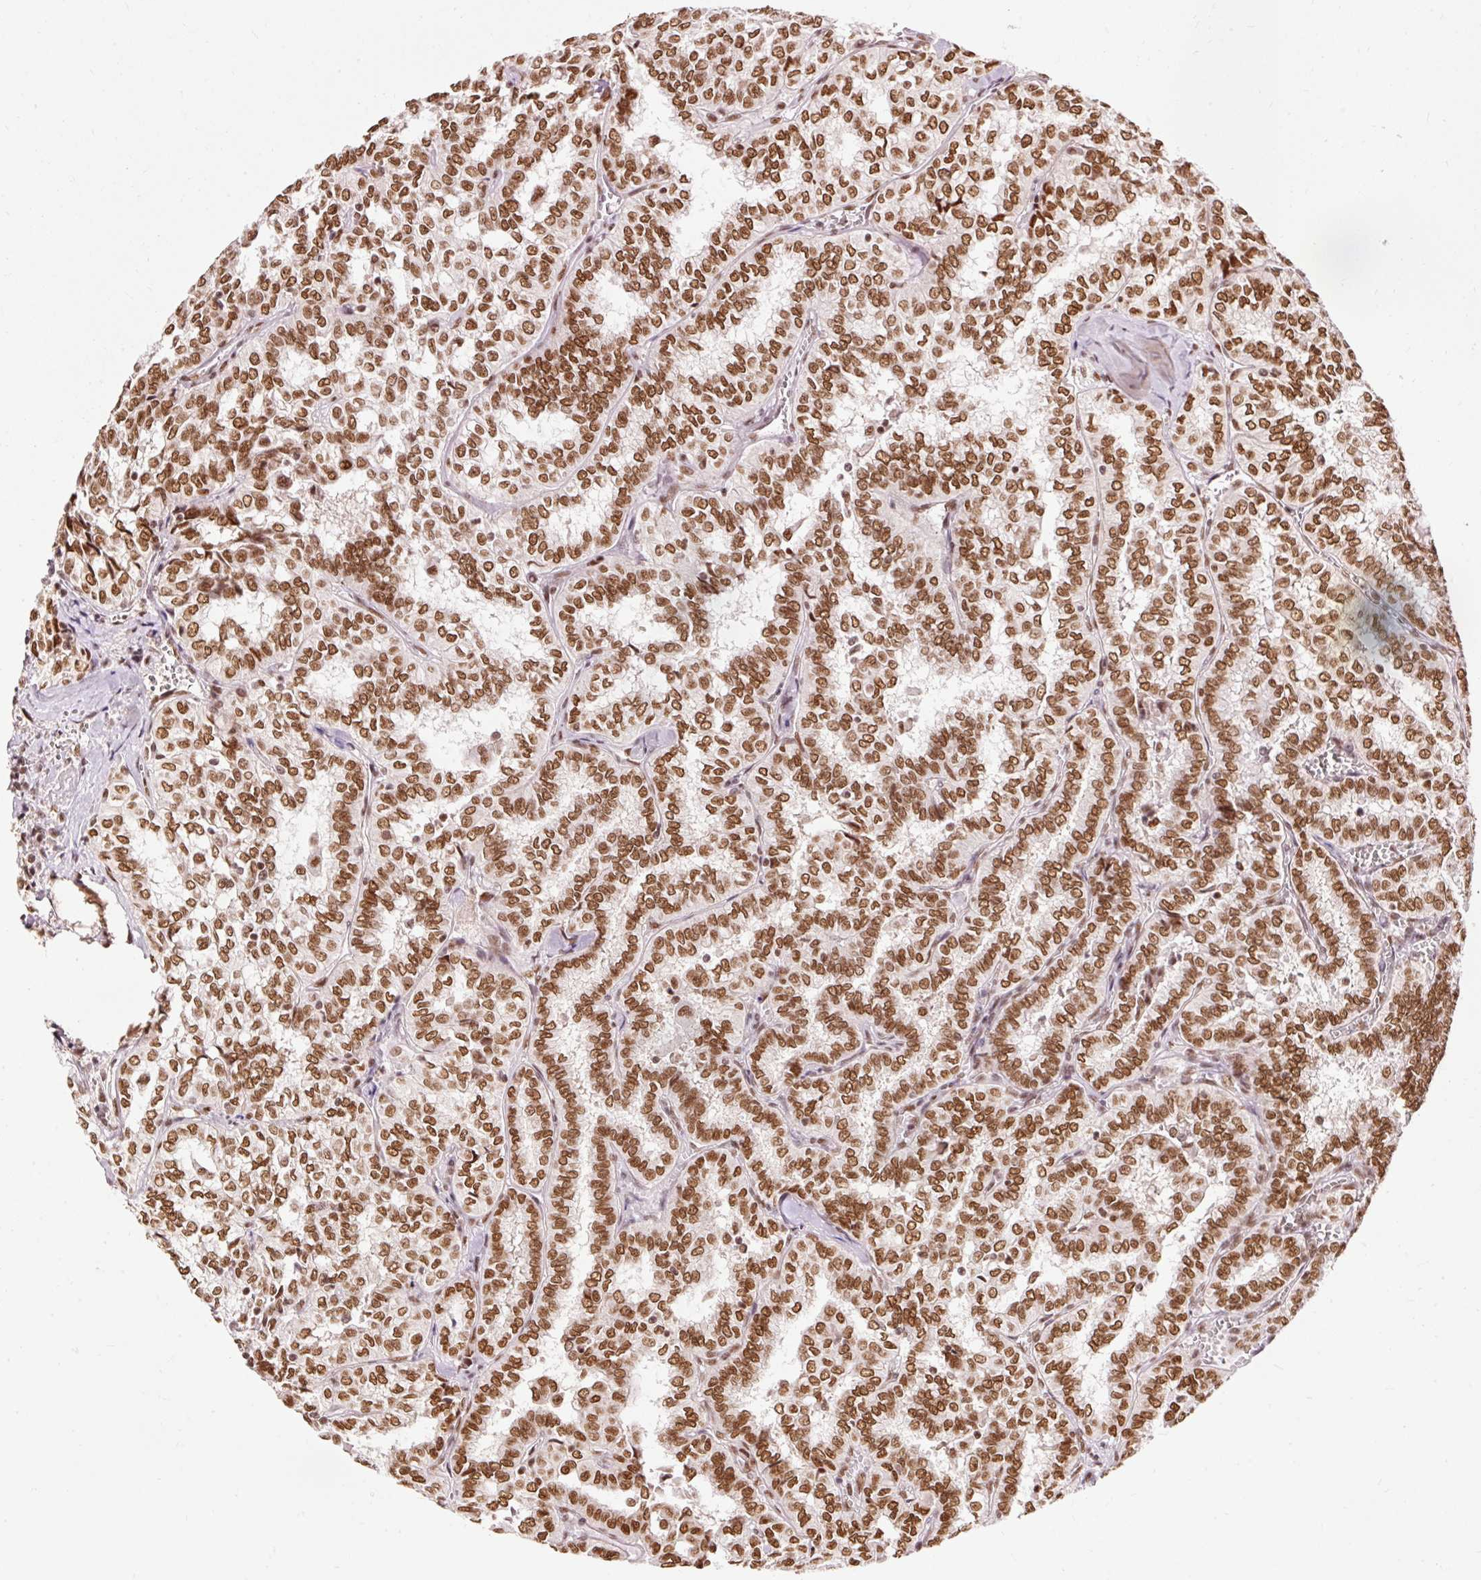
{"staining": {"intensity": "strong", "quantity": ">75%", "location": "nuclear"}, "tissue": "thyroid cancer", "cell_type": "Tumor cells", "image_type": "cancer", "snomed": [{"axis": "morphology", "description": "Papillary adenocarcinoma, NOS"}, {"axis": "topography", "description": "Thyroid gland"}], "caption": "There is high levels of strong nuclear staining in tumor cells of thyroid cancer, as demonstrated by immunohistochemical staining (brown color).", "gene": "ZBTB44", "patient": {"sex": "female", "age": 30}}